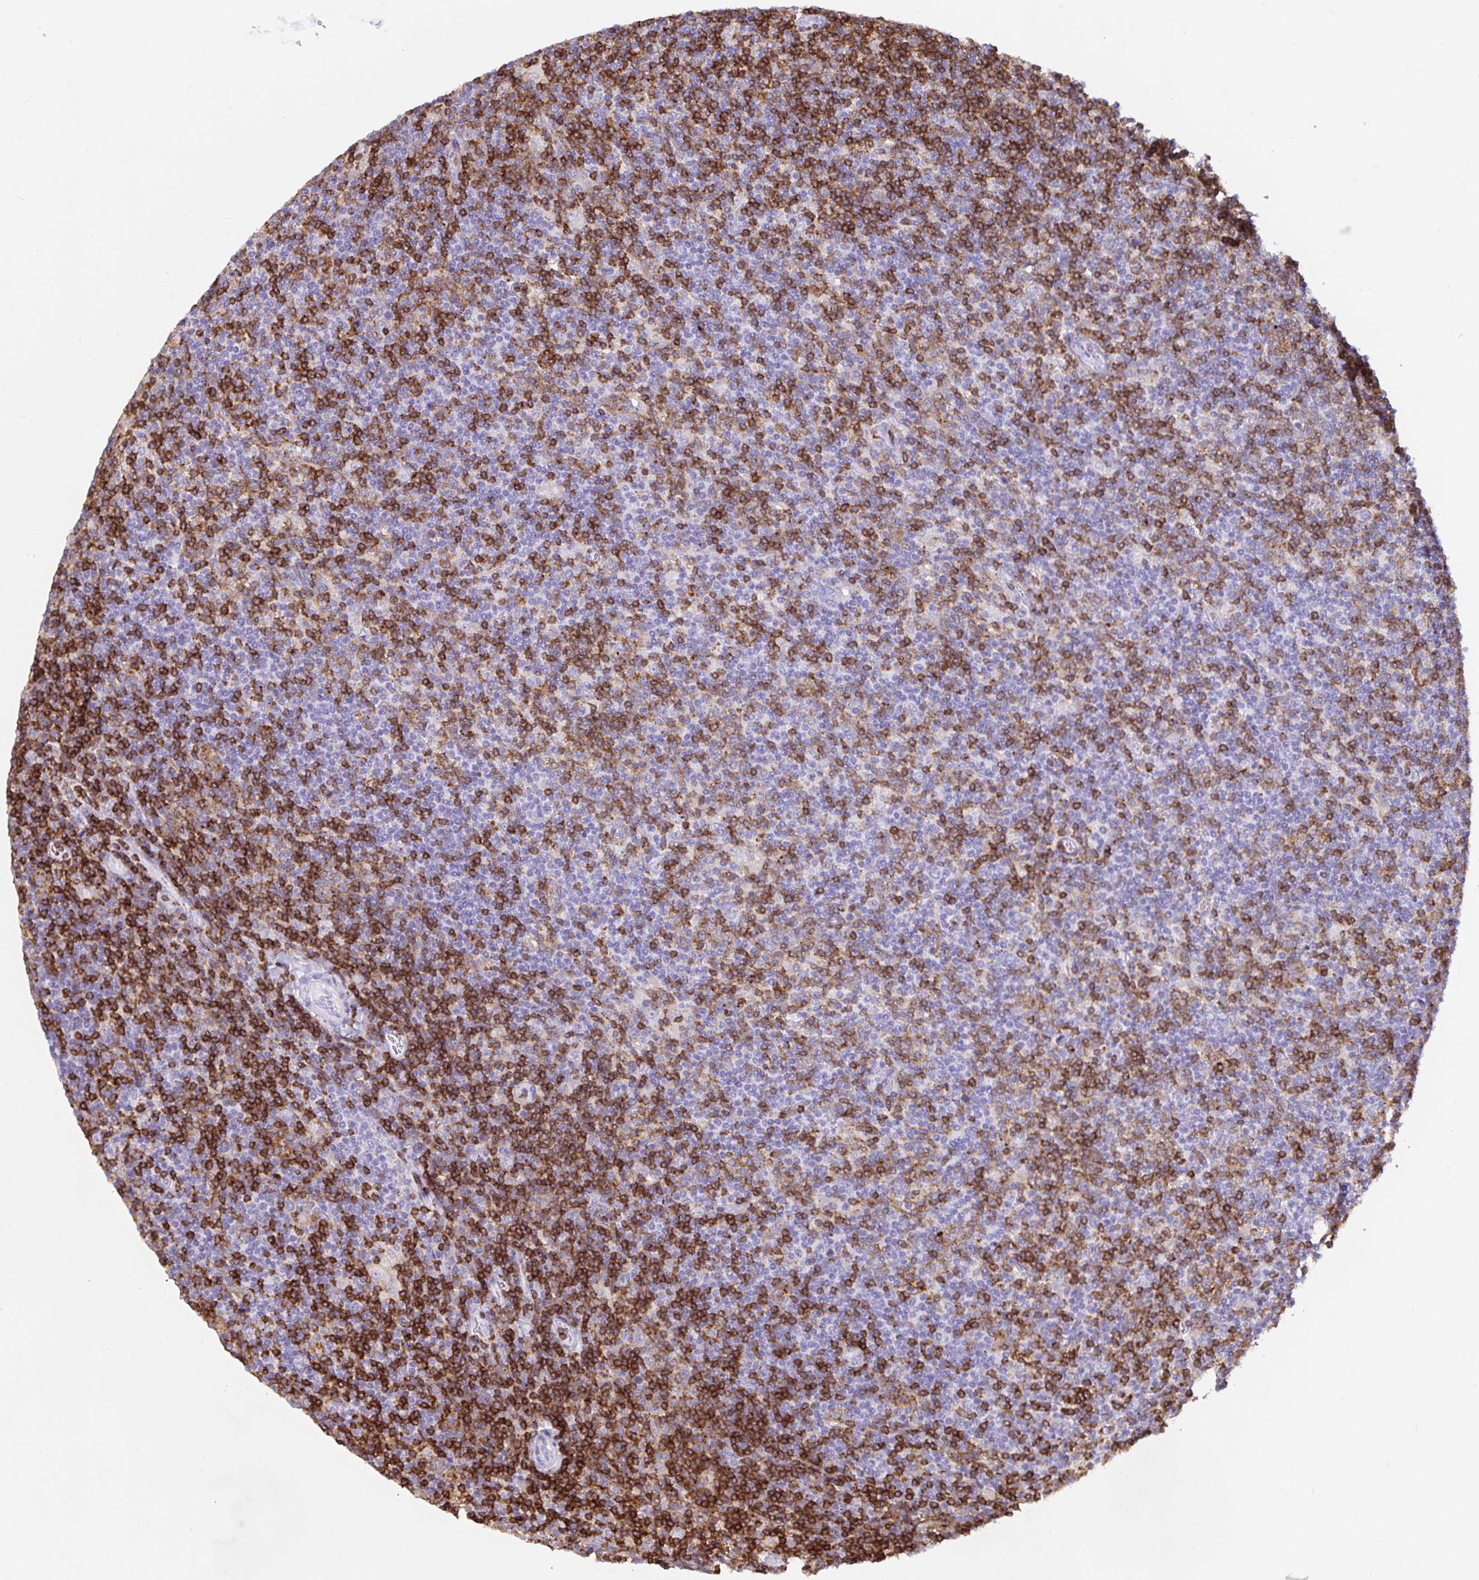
{"staining": {"intensity": "negative", "quantity": "none", "location": "none"}, "tissue": "lymphoma", "cell_type": "Tumor cells", "image_type": "cancer", "snomed": [{"axis": "morphology", "description": "Hodgkin's disease, NOS"}, {"axis": "topography", "description": "Lymph node"}], "caption": "High power microscopy image of an IHC photomicrograph of lymphoma, revealing no significant positivity in tumor cells.", "gene": "SKAP1", "patient": {"sex": "male", "age": 40}}